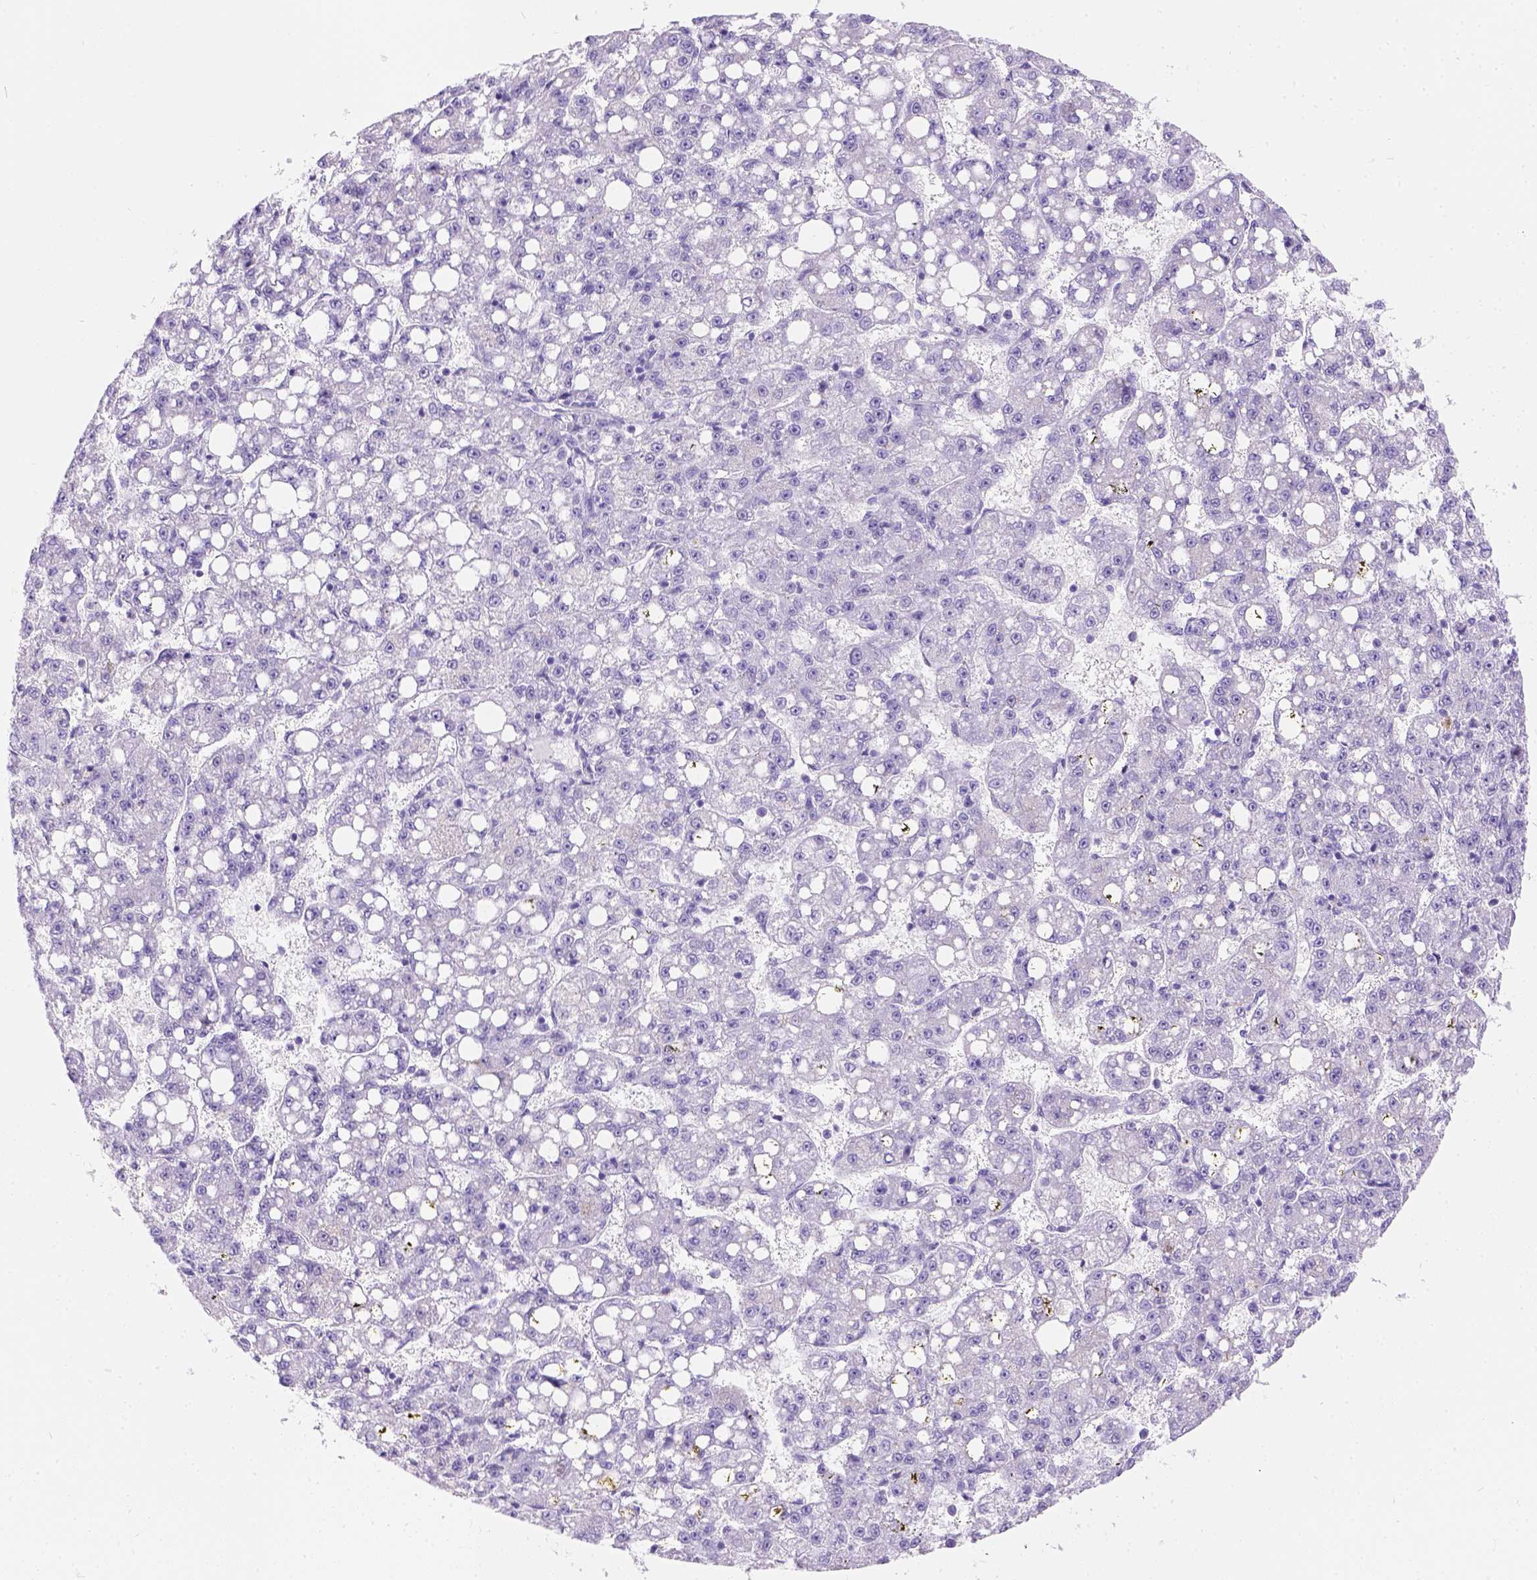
{"staining": {"intensity": "negative", "quantity": "none", "location": "none"}, "tissue": "liver cancer", "cell_type": "Tumor cells", "image_type": "cancer", "snomed": [{"axis": "morphology", "description": "Carcinoma, Hepatocellular, NOS"}, {"axis": "topography", "description": "Liver"}], "caption": "This is an immunohistochemistry (IHC) photomicrograph of liver hepatocellular carcinoma. There is no positivity in tumor cells.", "gene": "PHF7", "patient": {"sex": "female", "age": 65}}